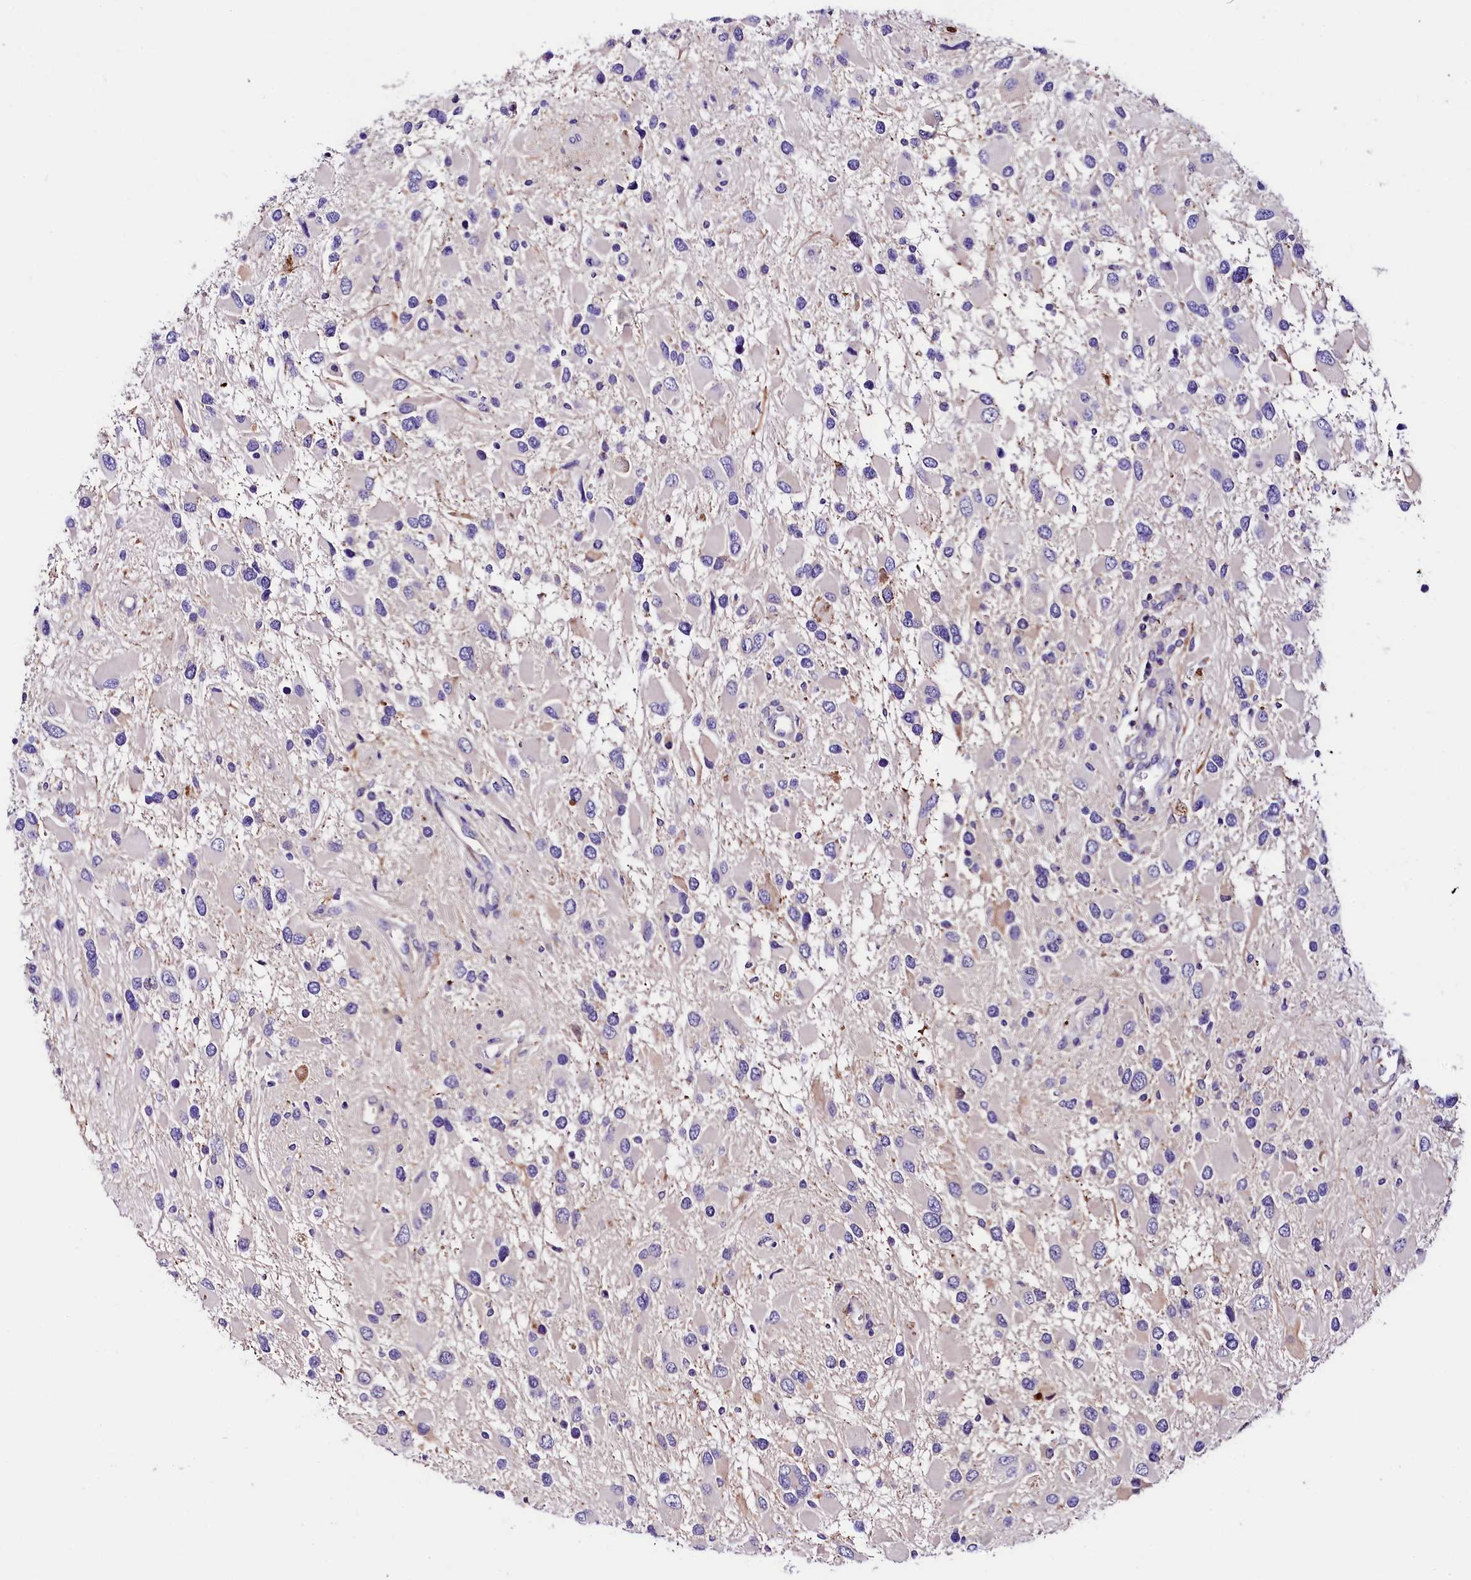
{"staining": {"intensity": "negative", "quantity": "none", "location": "none"}, "tissue": "glioma", "cell_type": "Tumor cells", "image_type": "cancer", "snomed": [{"axis": "morphology", "description": "Glioma, malignant, High grade"}, {"axis": "topography", "description": "Brain"}], "caption": "Micrograph shows no protein positivity in tumor cells of malignant glioma (high-grade) tissue.", "gene": "ARMC6", "patient": {"sex": "male", "age": 53}}